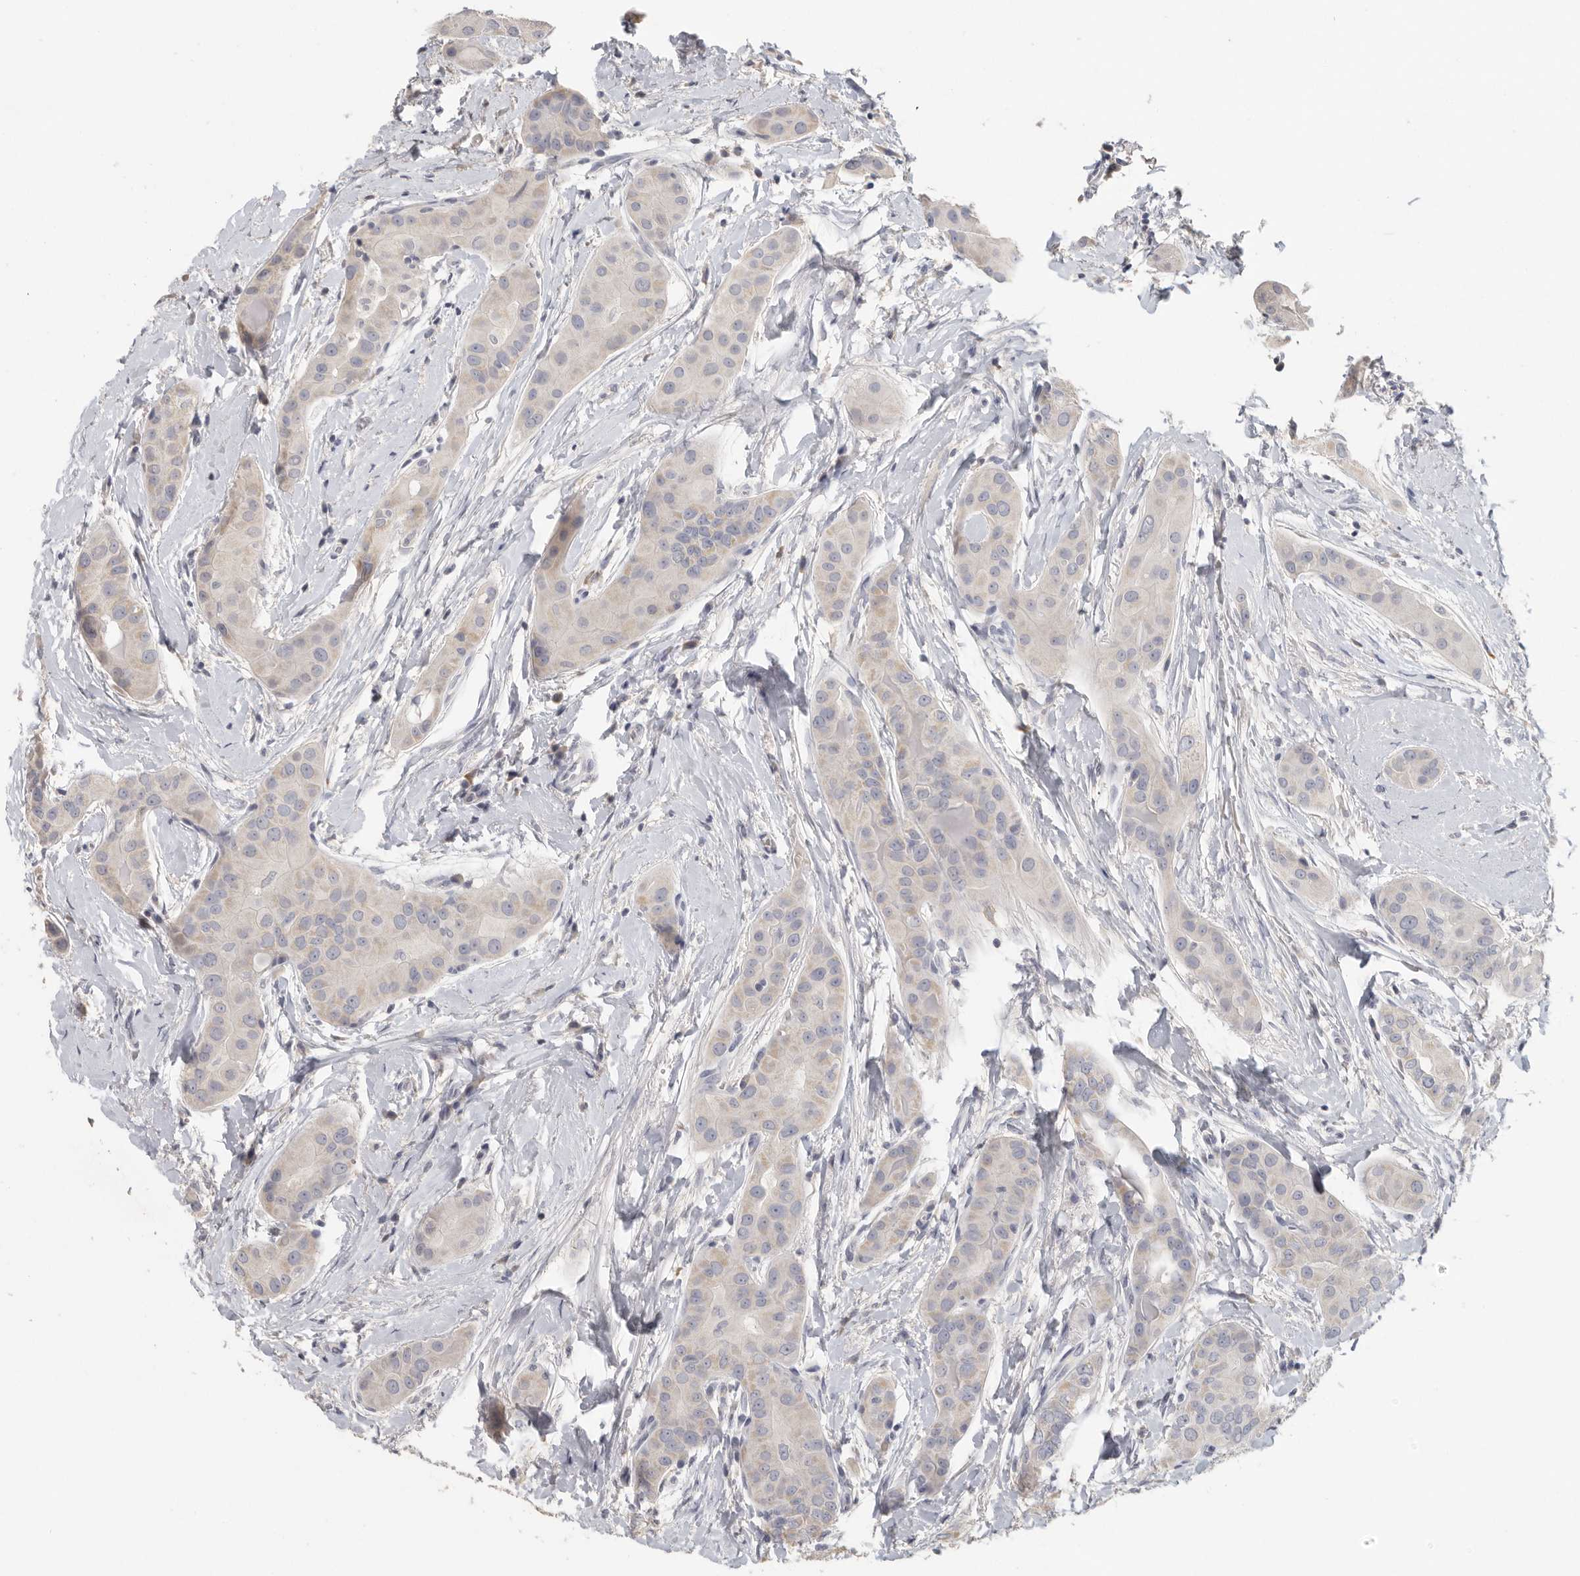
{"staining": {"intensity": "negative", "quantity": "none", "location": "none"}, "tissue": "thyroid cancer", "cell_type": "Tumor cells", "image_type": "cancer", "snomed": [{"axis": "morphology", "description": "Papillary adenocarcinoma, NOS"}, {"axis": "topography", "description": "Thyroid gland"}], "caption": "Thyroid cancer (papillary adenocarcinoma) was stained to show a protein in brown. There is no significant positivity in tumor cells.", "gene": "DNAJC11", "patient": {"sex": "male", "age": 33}}